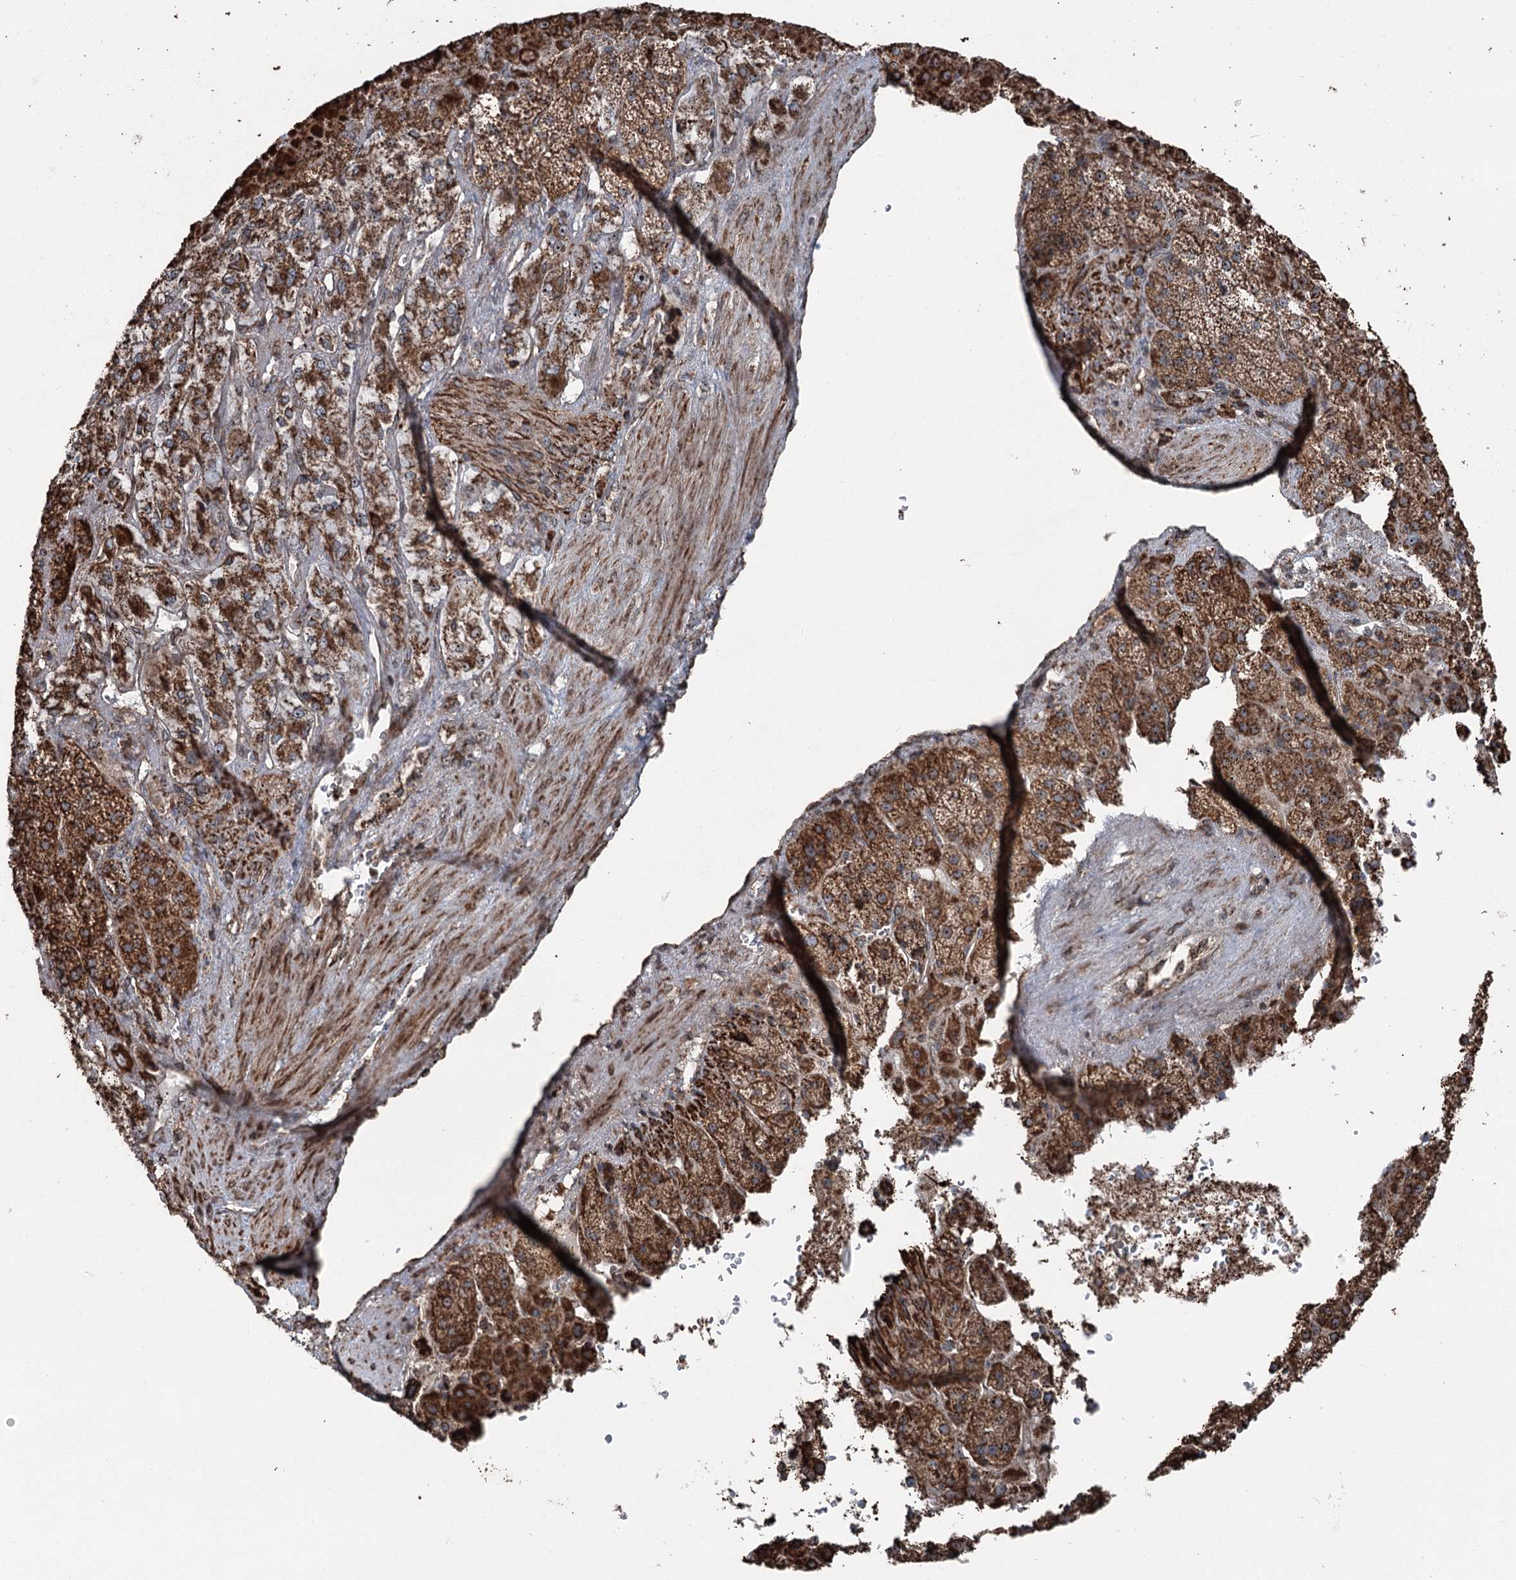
{"staining": {"intensity": "moderate", "quantity": ">75%", "location": "cytoplasmic/membranous"}, "tissue": "adrenal gland", "cell_type": "Glandular cells", "image_type": "normal", "snomed": [{"axis": "morphology", "description": "Normal tissue, NOS"}, {"axis": "topography", "description": "Adrenal gland"}], "caption": "Adrenal gland stained with a brown dye displays moderate cytoplasmic/membranous positive expression in approximately >75% of glandular cells.", "gene": "STEEP1", "patient": {"sex": "female", "age": 57}}